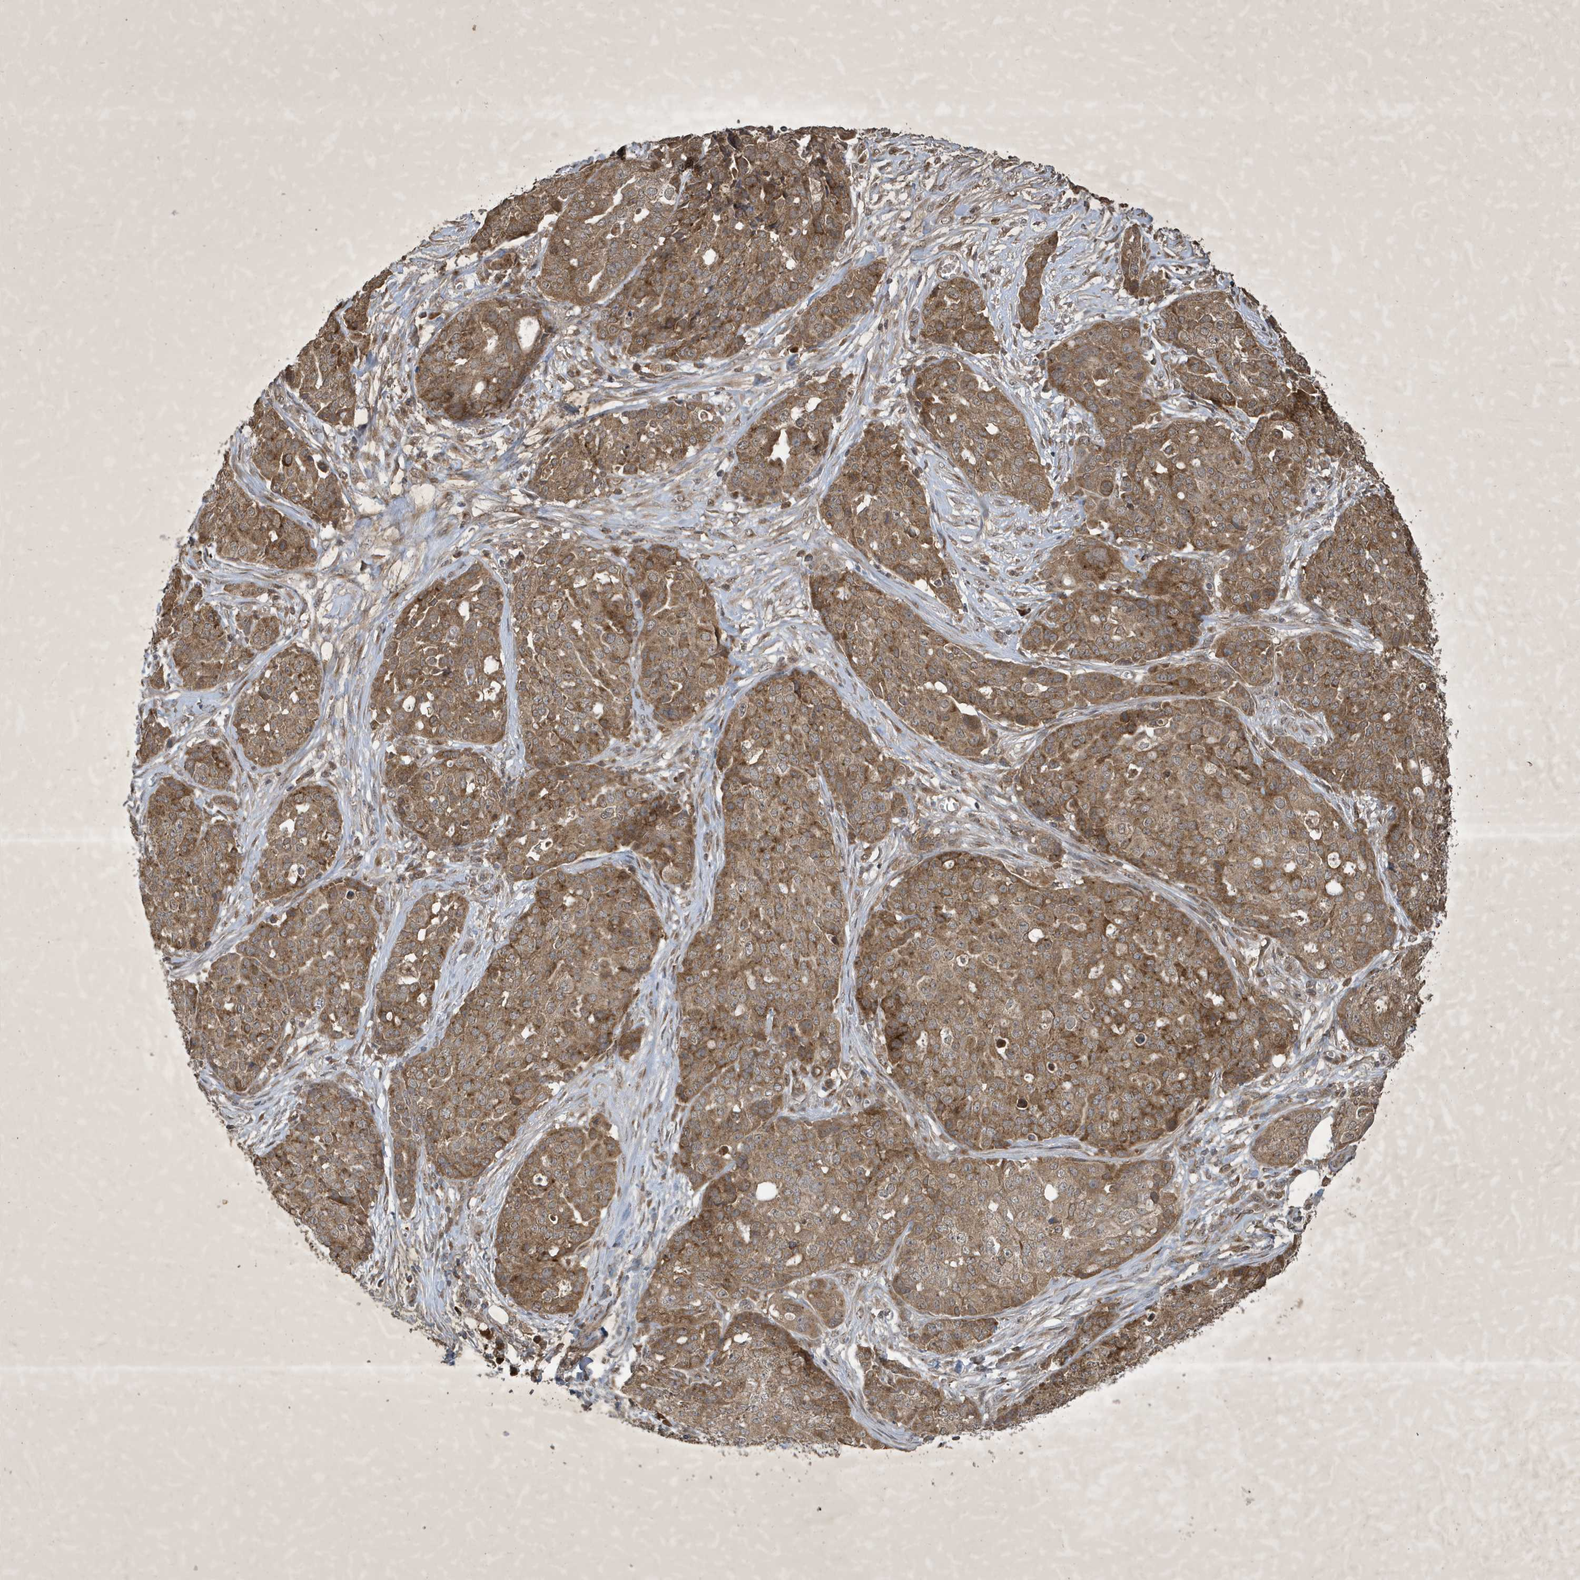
{"staining": {"intensity": "moderate", "quantity": ">75%", "location": "cytoplasmic/membranous"}, "tissue": "ovarian cancer", "cell_type": "Tumor cells", "image_type": "cancer", "snomed": [{"axis": "morphology", "description": "Cystadenocarcinoma, serous, NOS"}, {"axis": "topography", "description": "Soft tissue"}, {"axis": "topography", "description": "Ovary"}], "caption": "This is a histology image of immunohistochemistry (IHC) staining of serous cystadenocarcinoma (ovarian), which shows moderate expression in the cytoplasmic/membranous of tumor cells.", "gene": "STX10", "patient": {"sex": "female", "age": 57}}